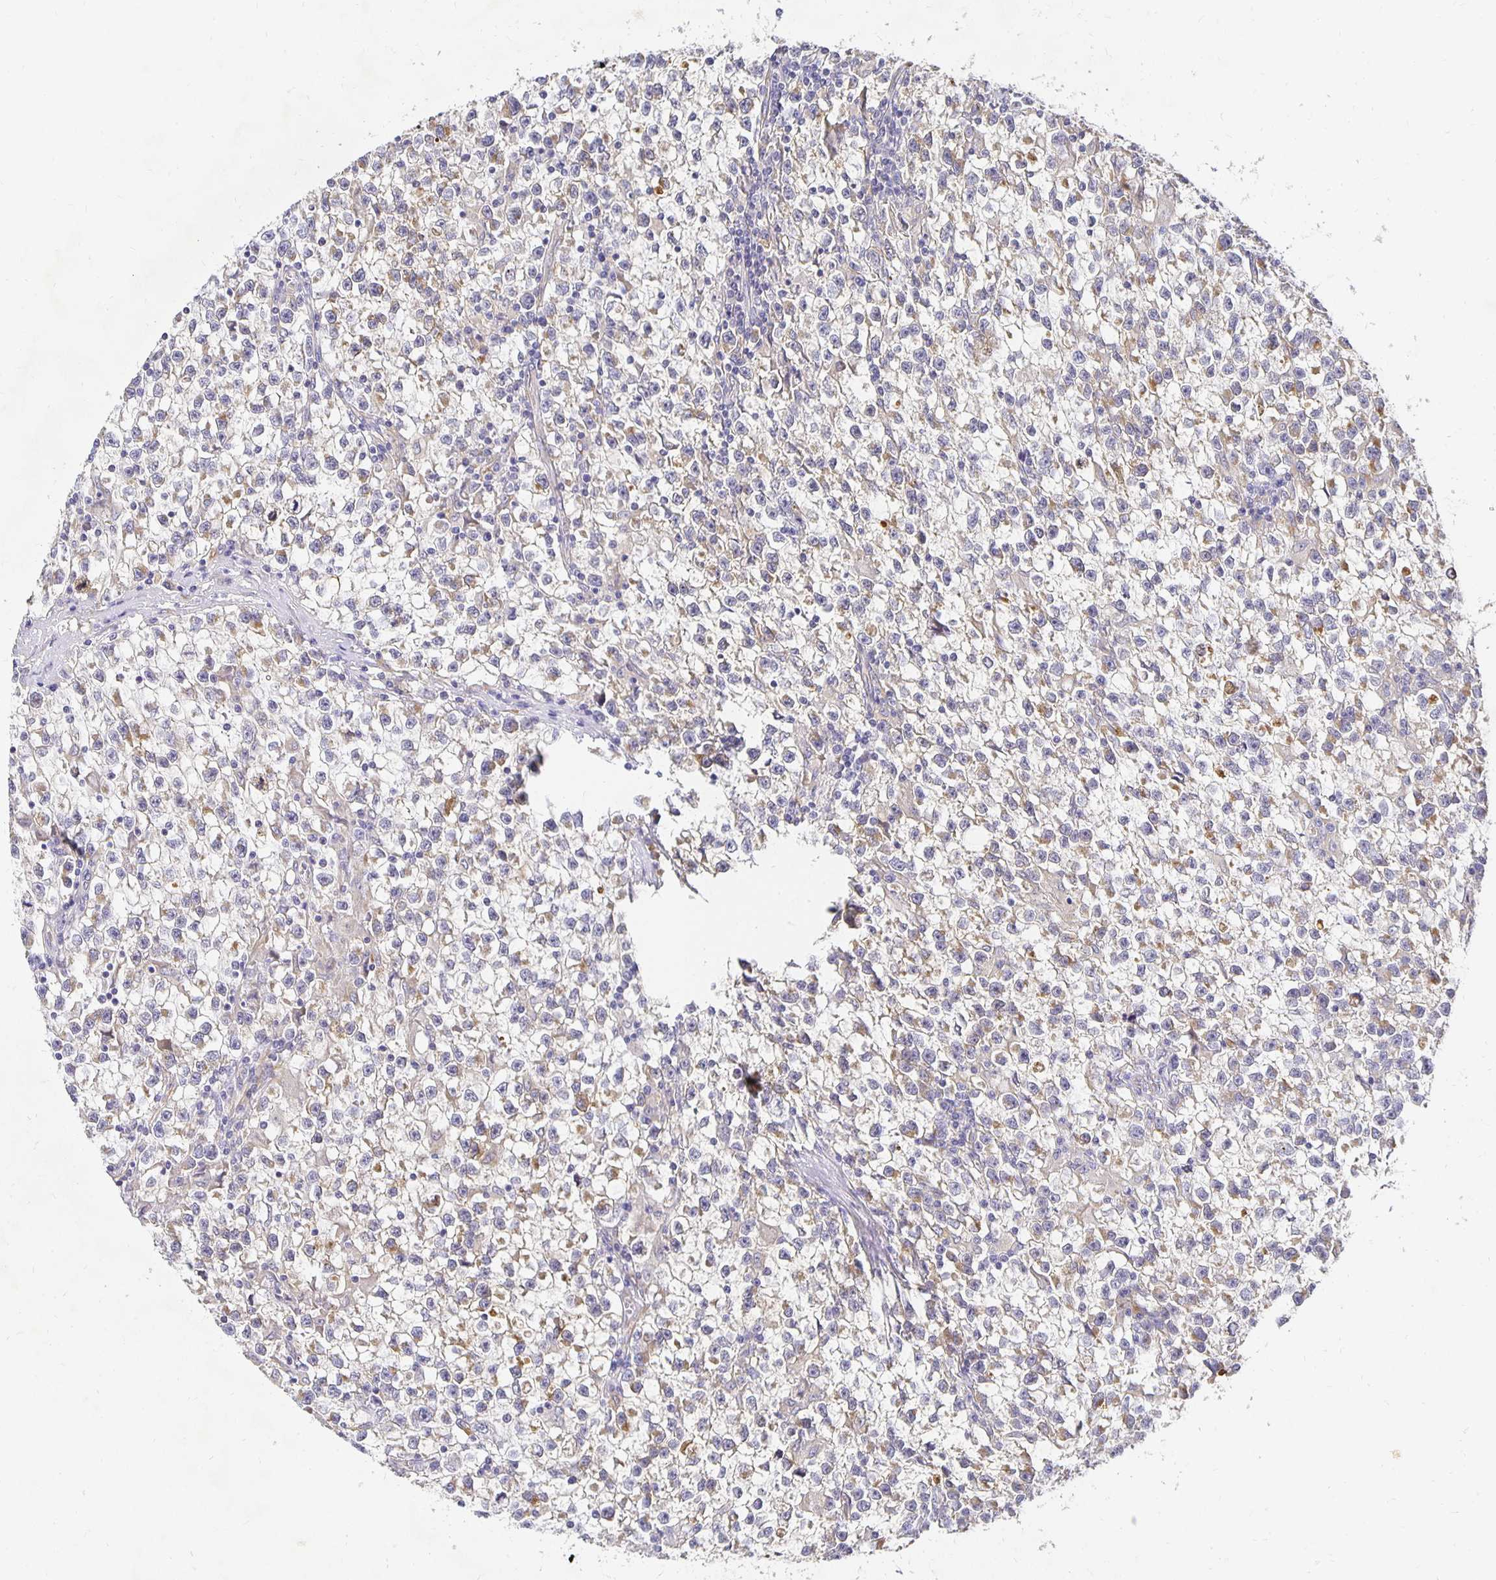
{"staining": {"intensity": "weak", "quantity": "25%-75%", "location": "cytoplasmic/membranous"}, "tissue": "testis cancer", "cell_type": "Tumor cells", "image_type": "cancer", "snomed": [{"axis": "morphology", "description": "Seminoma, NOS"}, {"axis": "topography", "description": "Testis"}], "caption": "DAB (3,3'-diaminobenzidine) immunohistochemical staining of seminoma (testis) exhibits weak cytoplasmic/membranous protein positivity in about 25%-75% of tumor cells.", "gene": "PLOD1", "patient": {"sex": "male", "age": 31}}